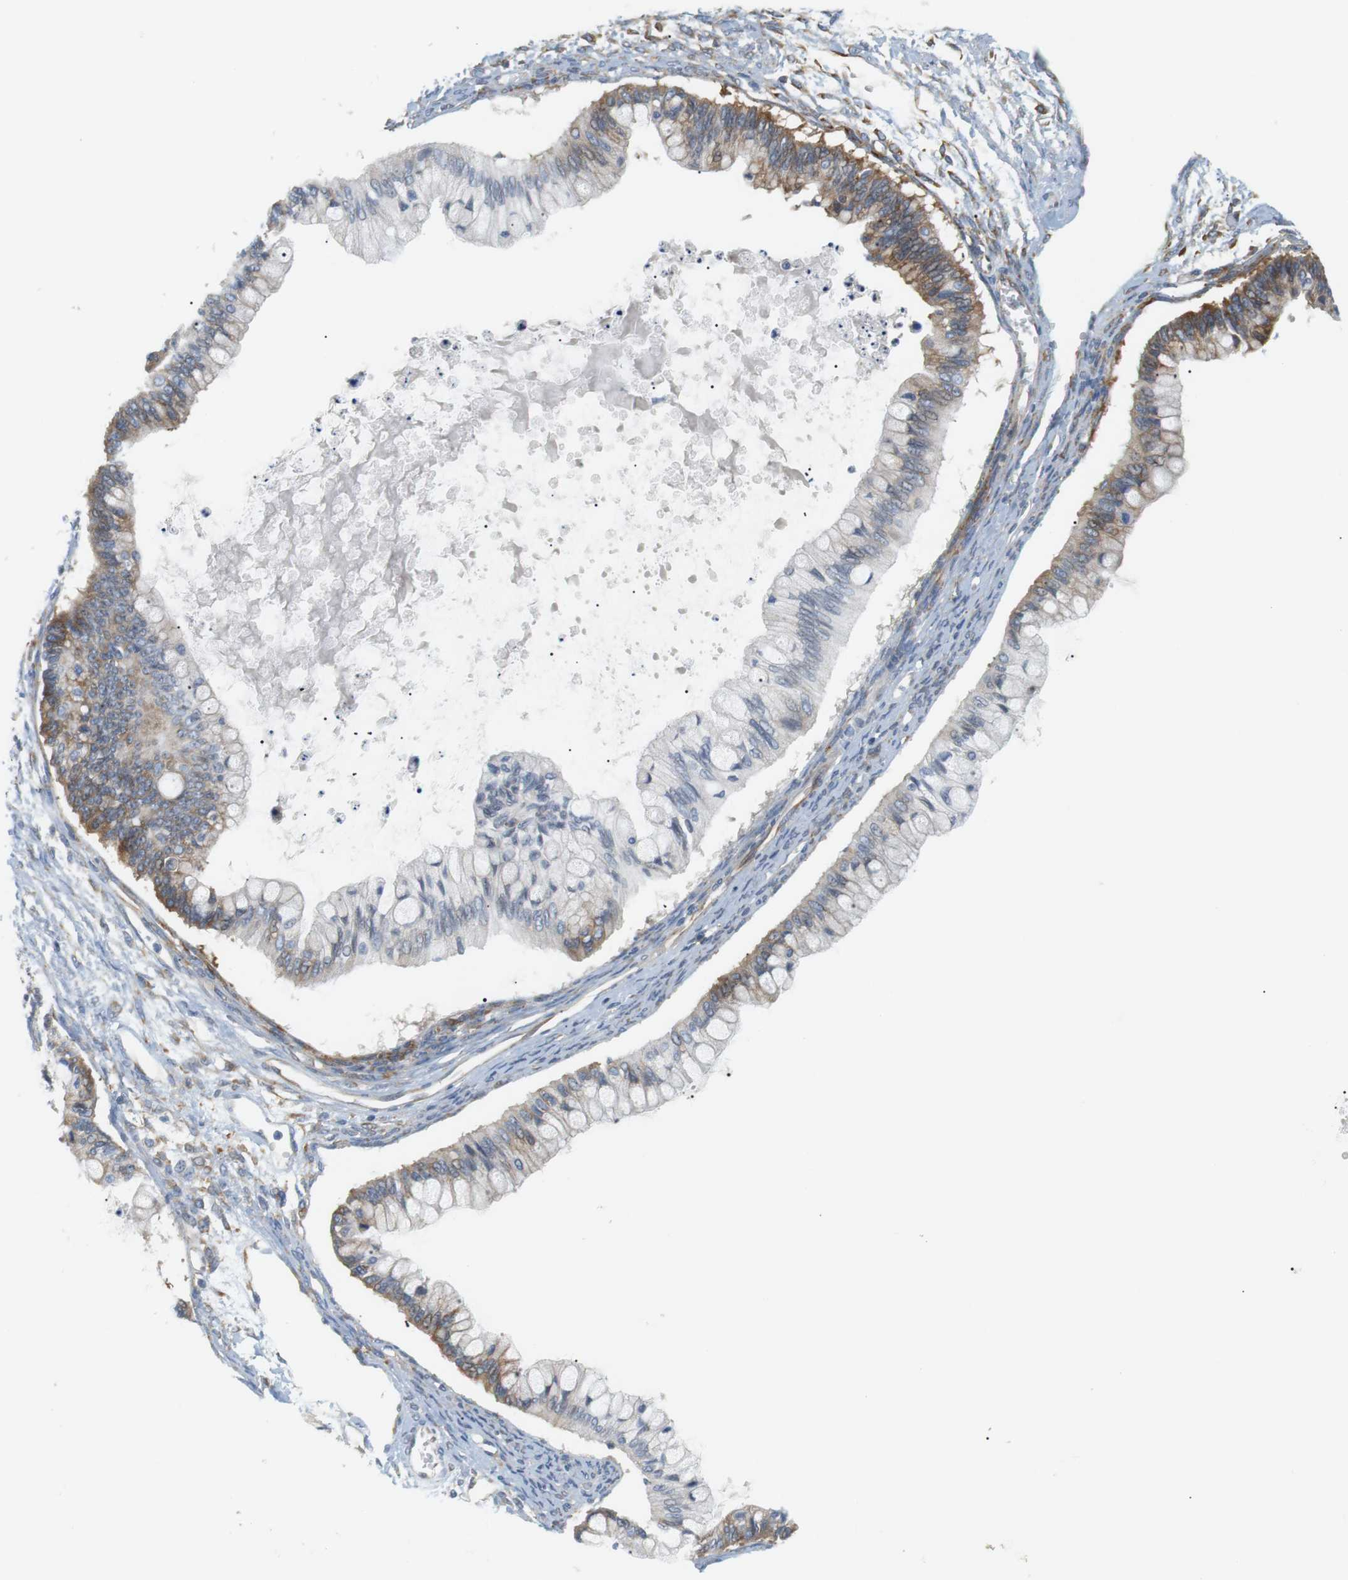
{"staining": {"intensity": "moderate", "quantity": "25%-75%", "location": "cytoplasmic/membranous"}, "tissue": "ovarian cancer", "cell_type": "Tumor cells", "image_type": "cancer", "snomed": [{"axis": "morphology", "description": "Cystadenocarcinoma, mucinous, NOS"}, {"axis": "topography", "description": "Ovary"}], "caption": "The immunohistochemical stain shows moderate cytoplasmic/membranous expression in tumor cells of ovarian cancer (mucinous cystadenocarcinoma) tissue.", "gene": "TMEM200A", "patient": {"sex": "female", "age": 57}}